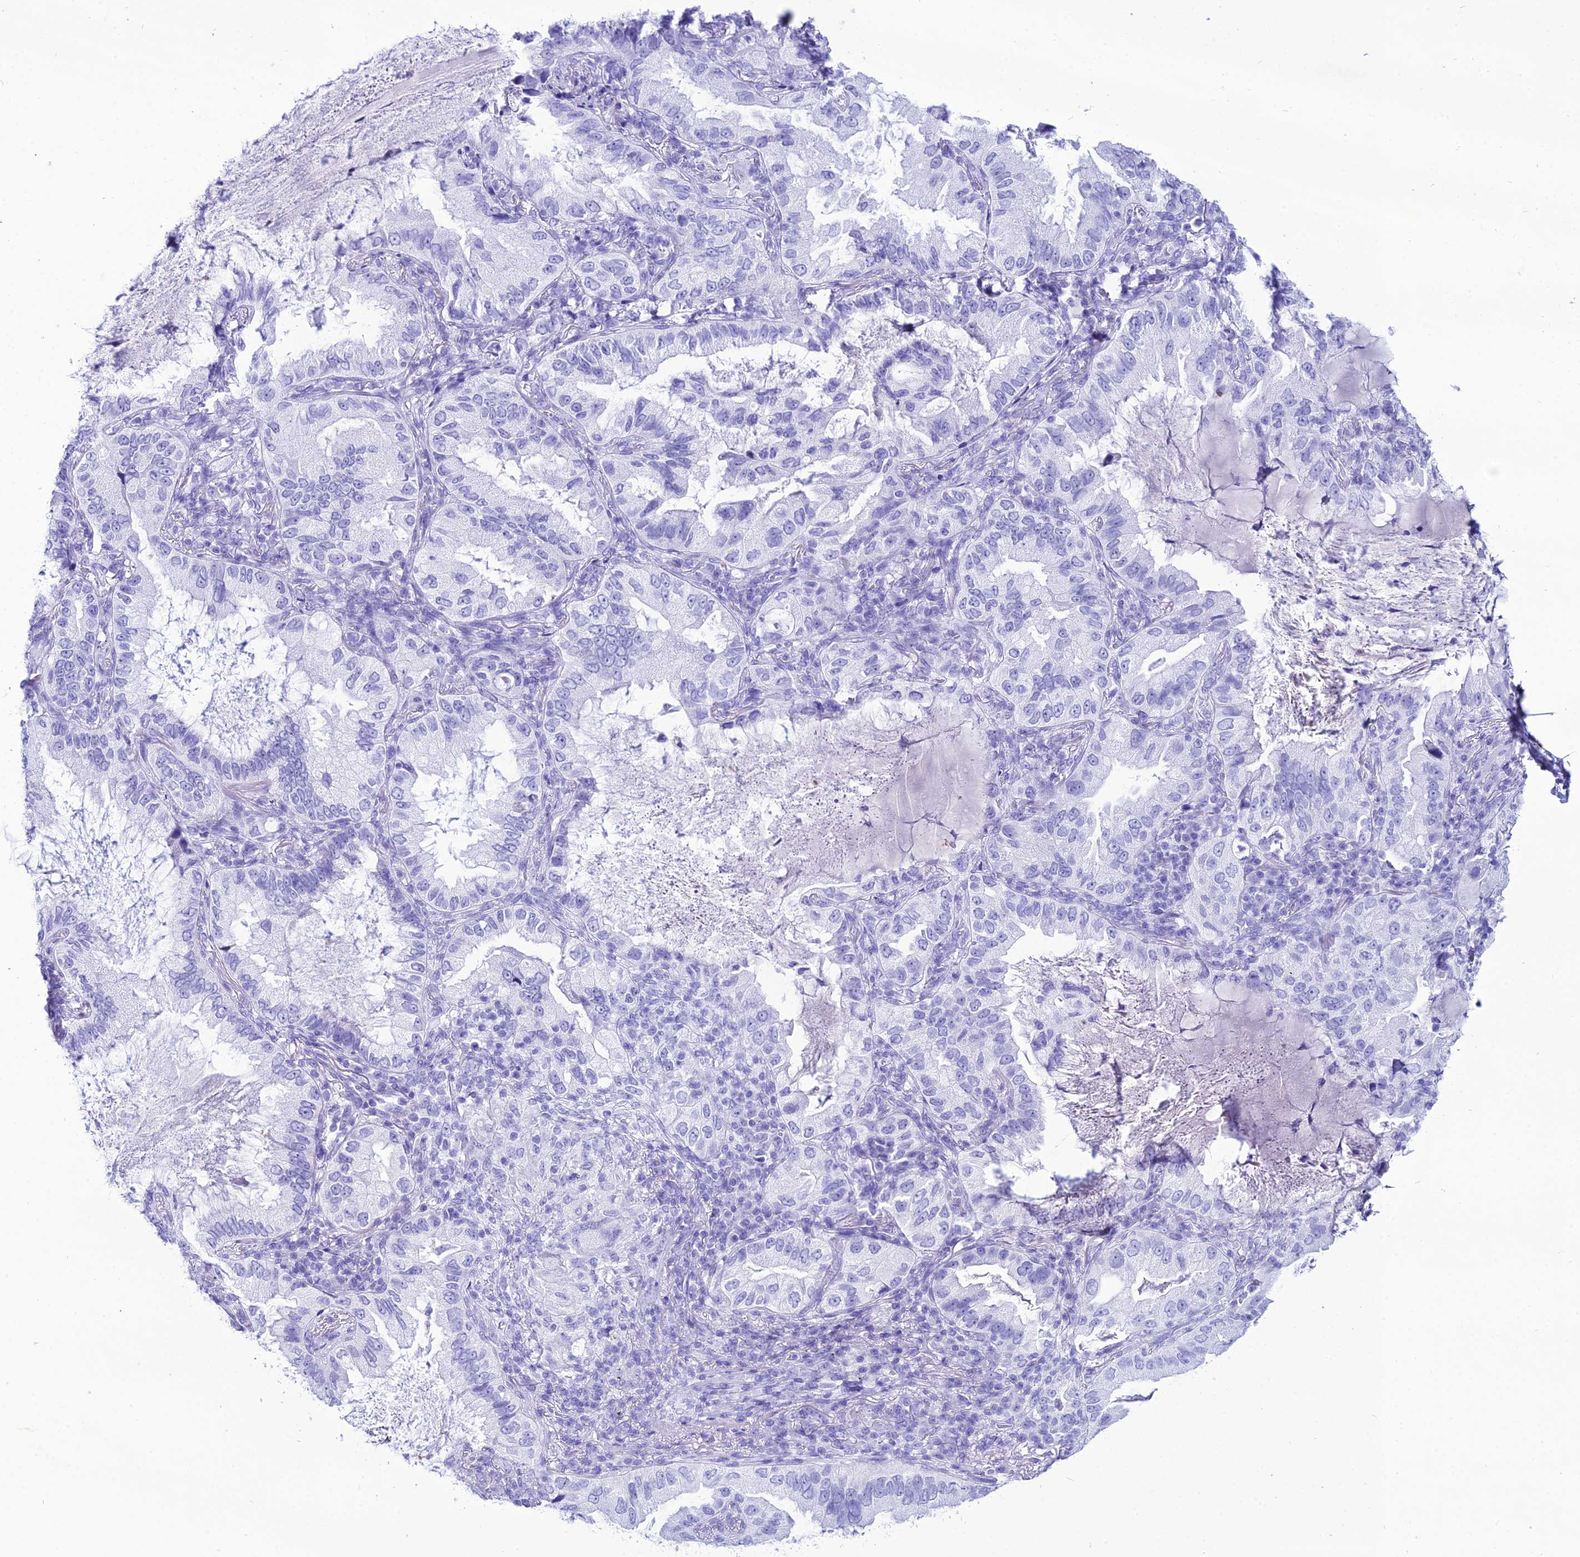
{"staining": {"intensity": "negative", "quantity": "none", "location": "none"}, "tissue": "lung cancer", "cell_type": "Tumor cells", "image_type": "cancer", "snomed": [{"axis": "morphology", "description": "Adenocarcinoma, NOS"}, {"axis": "topography", "description": "Lung"}], "caption": "DAB immunohistochemical staining of human lung cancer (adenocarcinoma) reveals no significant staining in tumor cells.", "gene": "PNMA5", "patient": {"sex": "female", "age": 69}}